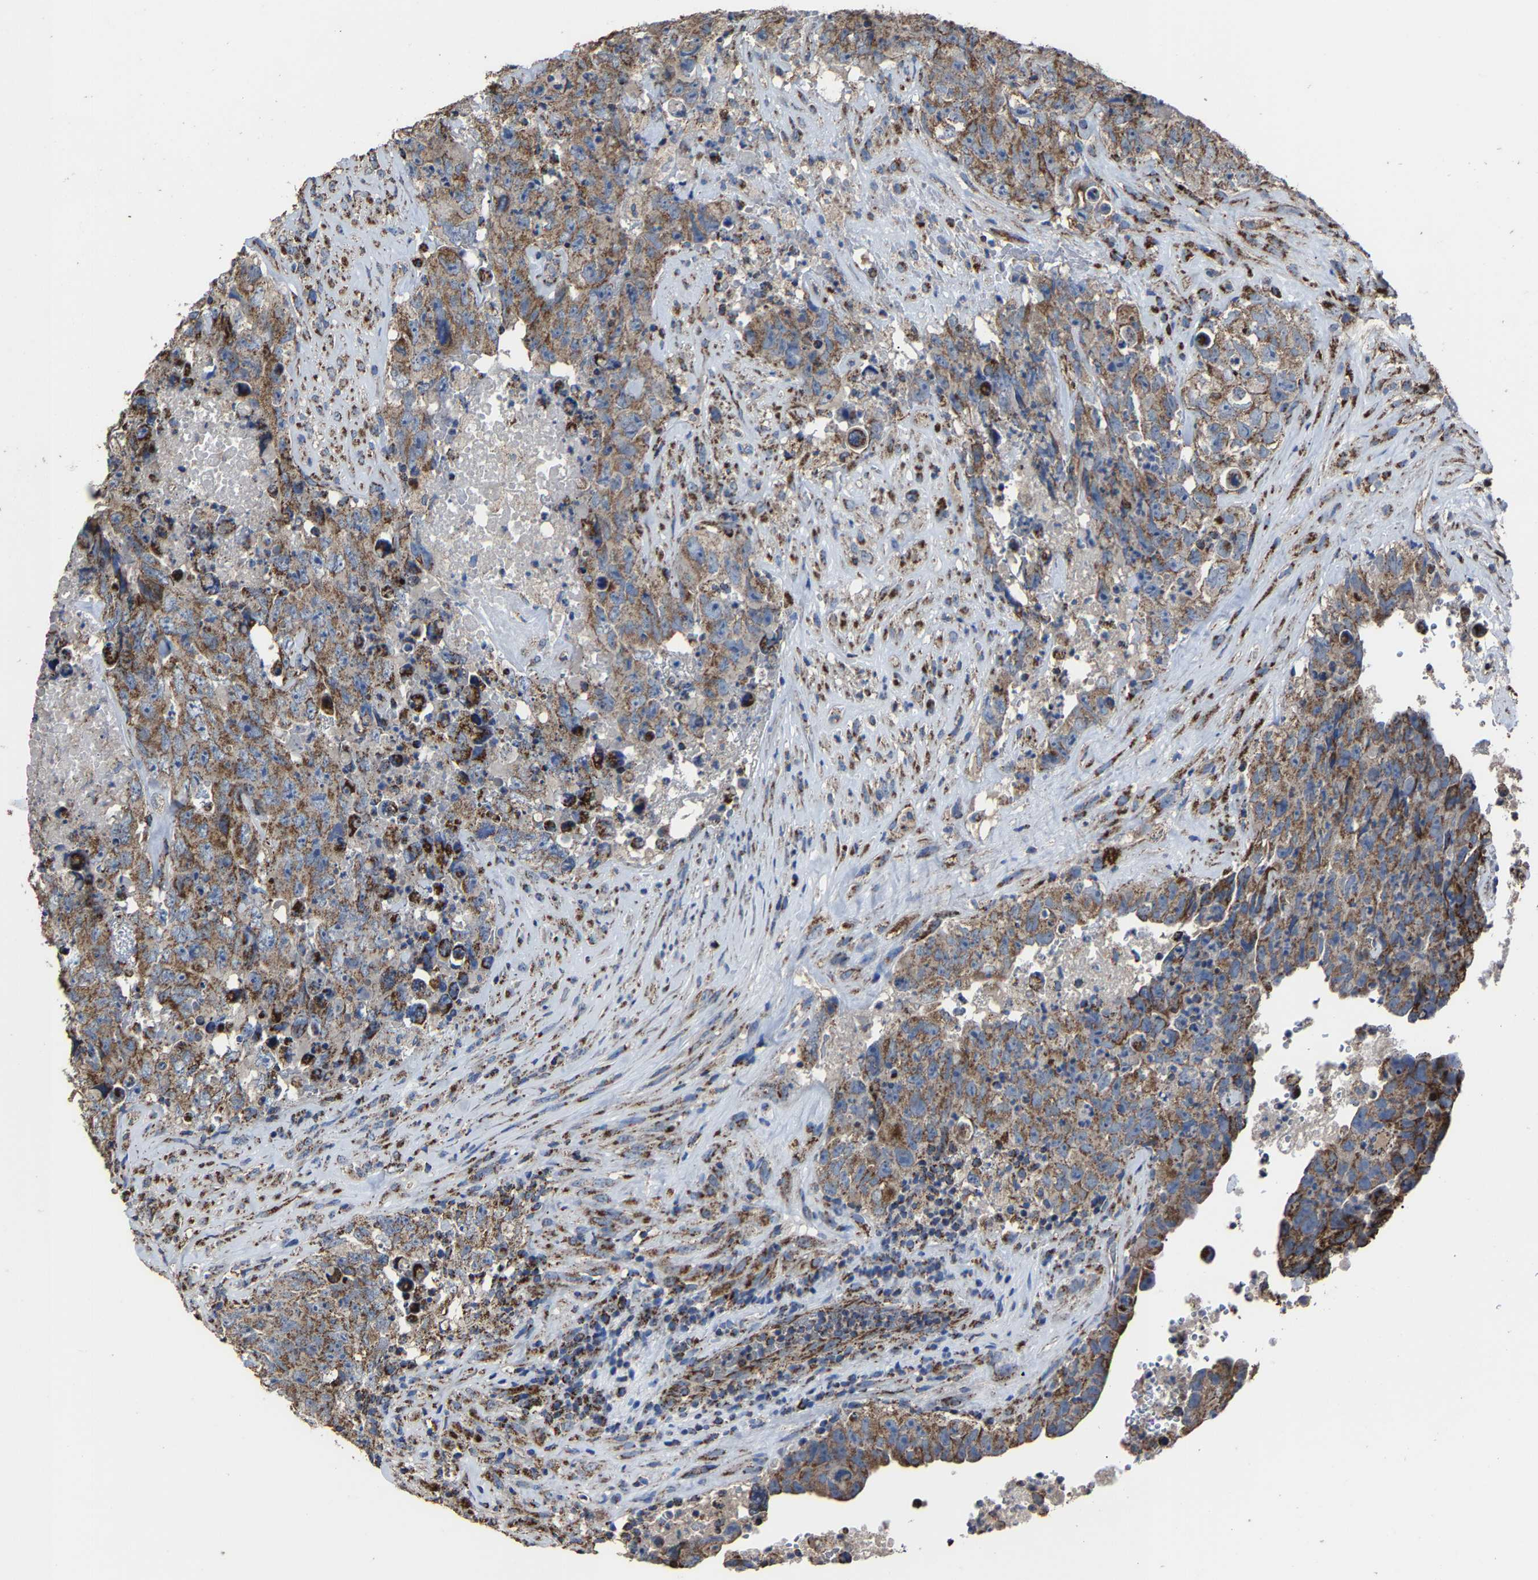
{"staining": {"intensity": "moderate", "quantity": ">75%", "location": "cytoplasmic/membranous"}, "tissue": "testis cancer", "cell_type": "Tumor cells", "image_type": "cancer", "snomed": [{"axis": "morphology", "description": "Carcinoma, Embryonal, NOS"}, {"axis": "topography", "description": "Testis"}], "caption": "Immunohistochemical staining of human testis embryonal carcinoma displays moderate cytoplasmic/membranous protein positivity in approximately >75% of tumor cells.", "gene": "NDUFV3", "patient": {"sex": "male", "age": 32}}